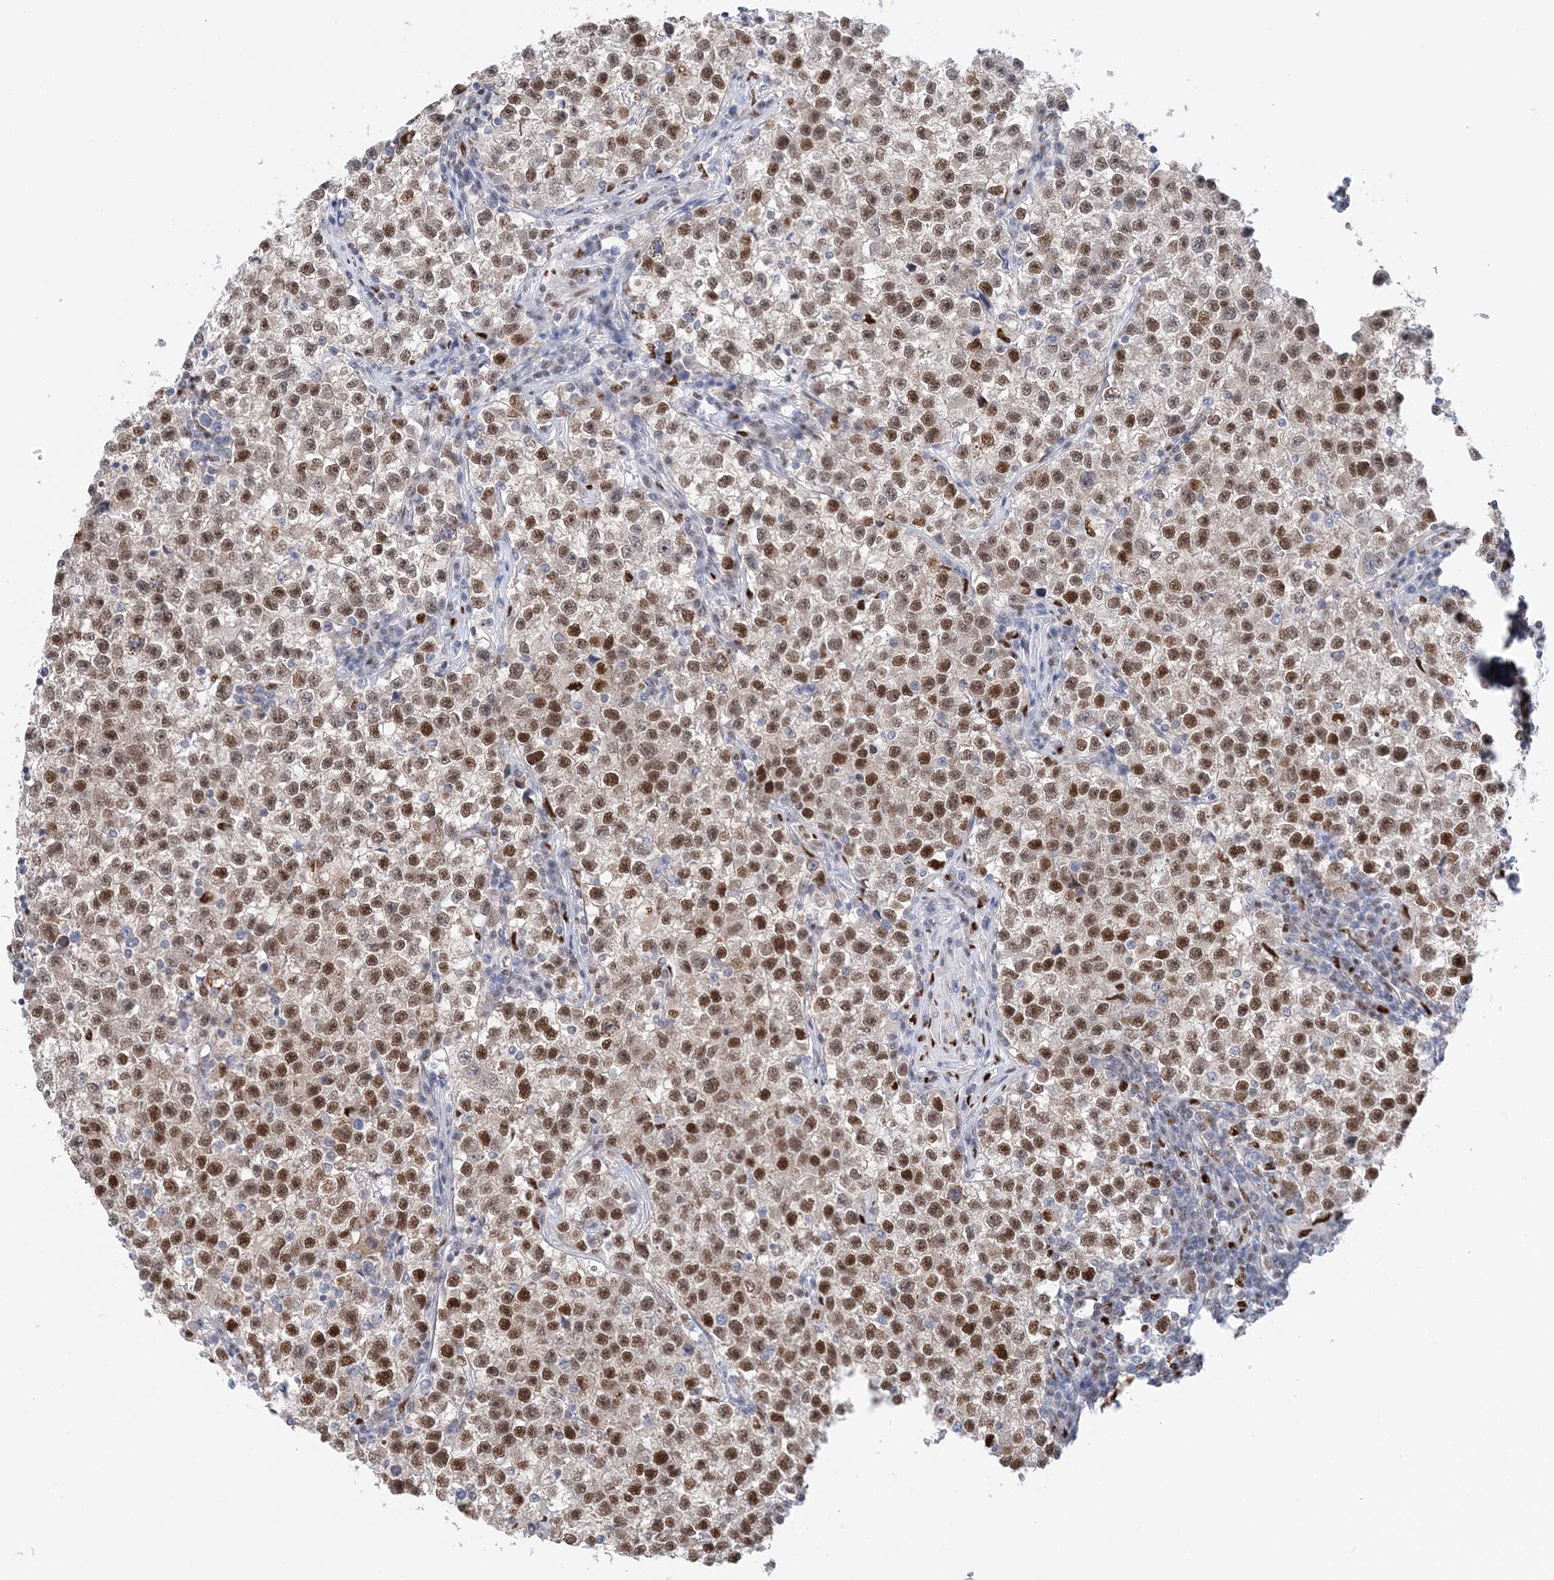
{"staining": {"intensity": "moderate", "quantity": ">75%", "location": "nuclear"}, "tissue": "testis cancer", "cell_type": "Tumor cells", "image_type": "cancer", "snomed": [{"axis": "morphology", "description": "Seminoma, NOS"}, {"axis": "topography", "description": "Testis"}], "caption": "This micrograph displays immunohistochemistry (IHC) staining of testis seminoma, with medium moderate nuclear expression in about >75% of tumor cells.", "gene": "NIT2", "patient": {"sex": "male", "age": 22}}